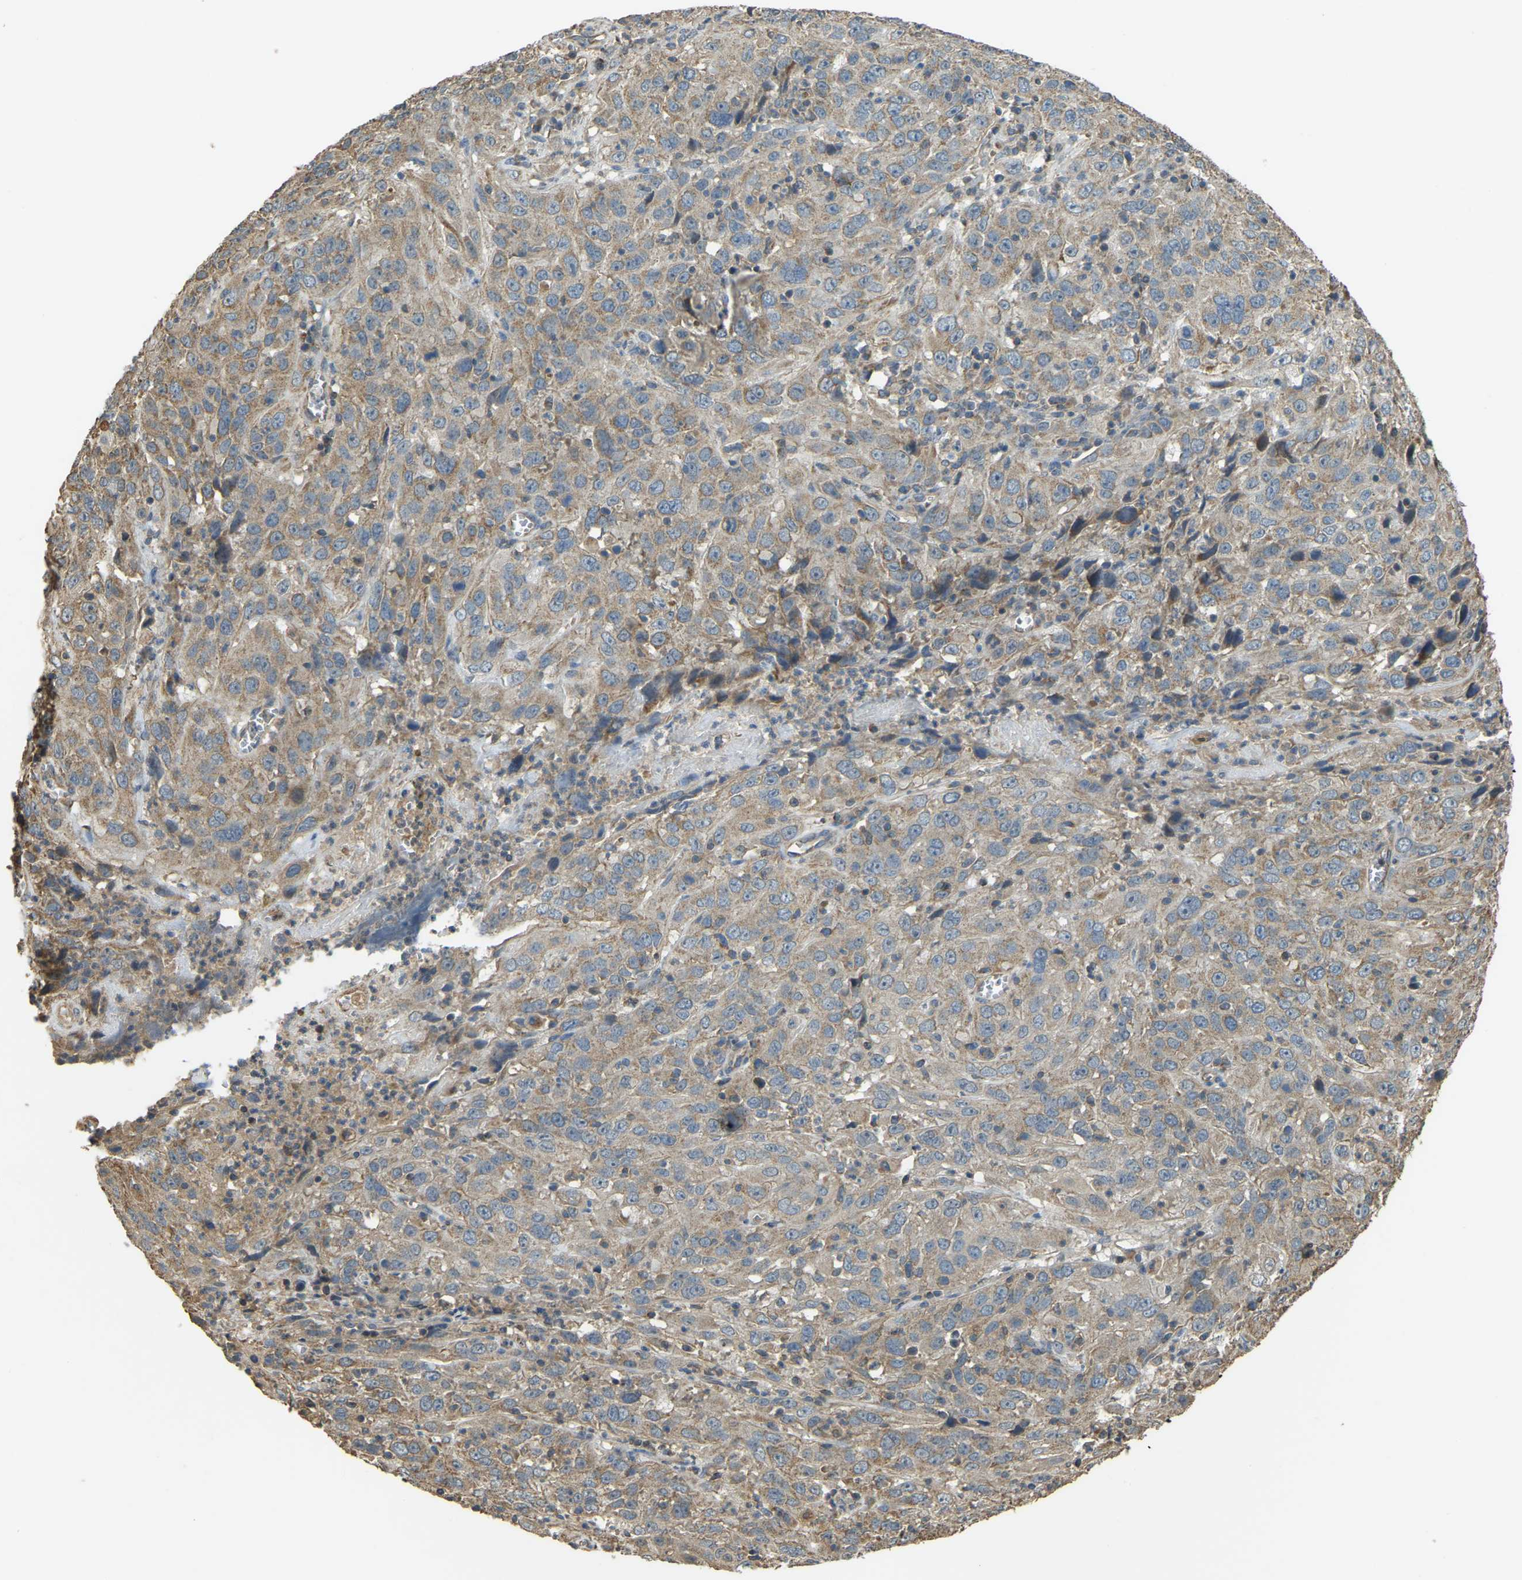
{"staining": {"intensity": "moderate", "quantity": "<25%", "location": "cytoplasmic/membranous"}, "tissue": "cervical cancer", "cell_type": "Tumor cells", "image_type": "cancer", "snomed": [{"axis": "morphology", "description": "Squamous cell carcinoma, NOS"}, {"axis": "topography", "description": "Cervix"}], "caption": "Approximately <25% of tumor cells in human squamous cell carcinoma (cervical) exhibit moderate cytoplasmic/membranous protein staining as visualized by brown immunohistochemical staining.", "gene": "GNG2", "patient": {"sex": "female", "age": 32}}